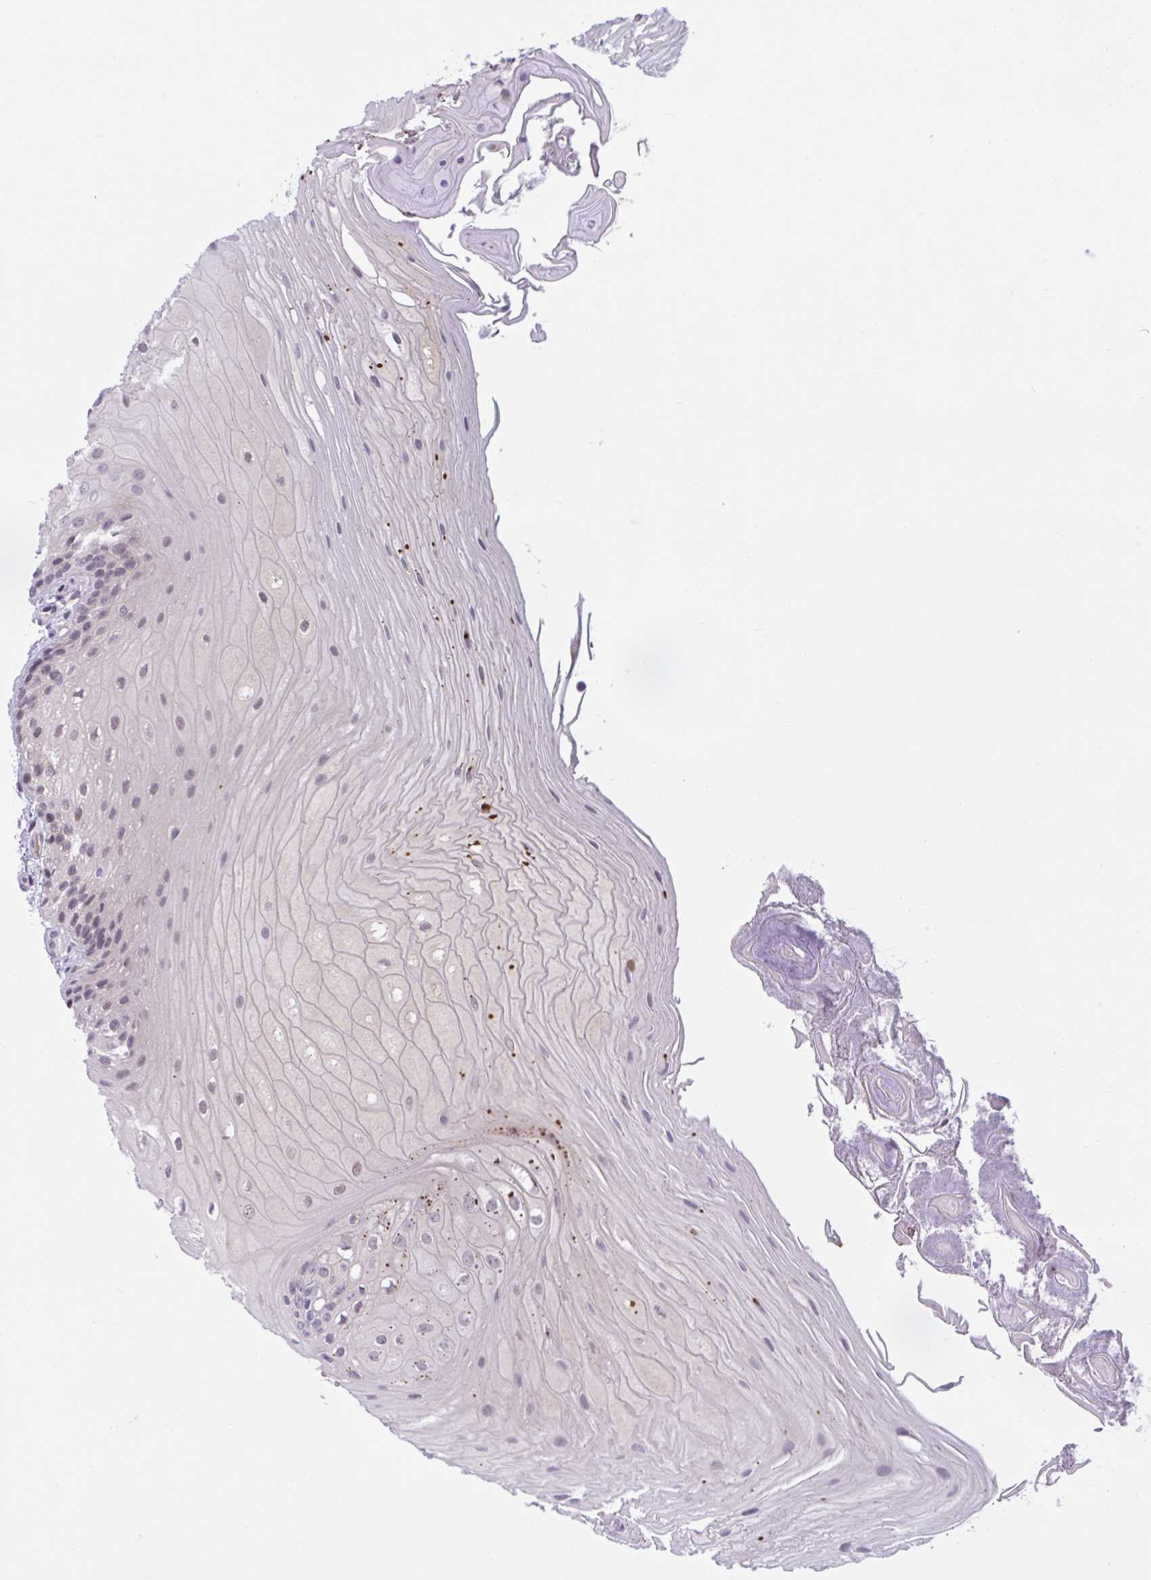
{"staining": {"intensity": "weak", "quantity": "25%-75%", "location": "cytoplasmic/membranous"}, "tissue": "oral mucosa", "cell_type": "Squamous epithelial cells", "image_type": "normal", "snomed": [{"axis": "morphology", "description": "Normal tissue, NOS"}, {"axis": "topography", "description": "Oral tissue"}, {"axis": "topography", "description": "Tounge, NOS"}, {"axis": "topography", "description": "Head-Neck"}], "caption": "Benign oral mucosa demonstrates weak cytoplasmic/membranous positivity in about 25%-75% of squamous epithelial cells.", "gene": "TTC7B", "patient": {"sex": "female", "age": 84}}